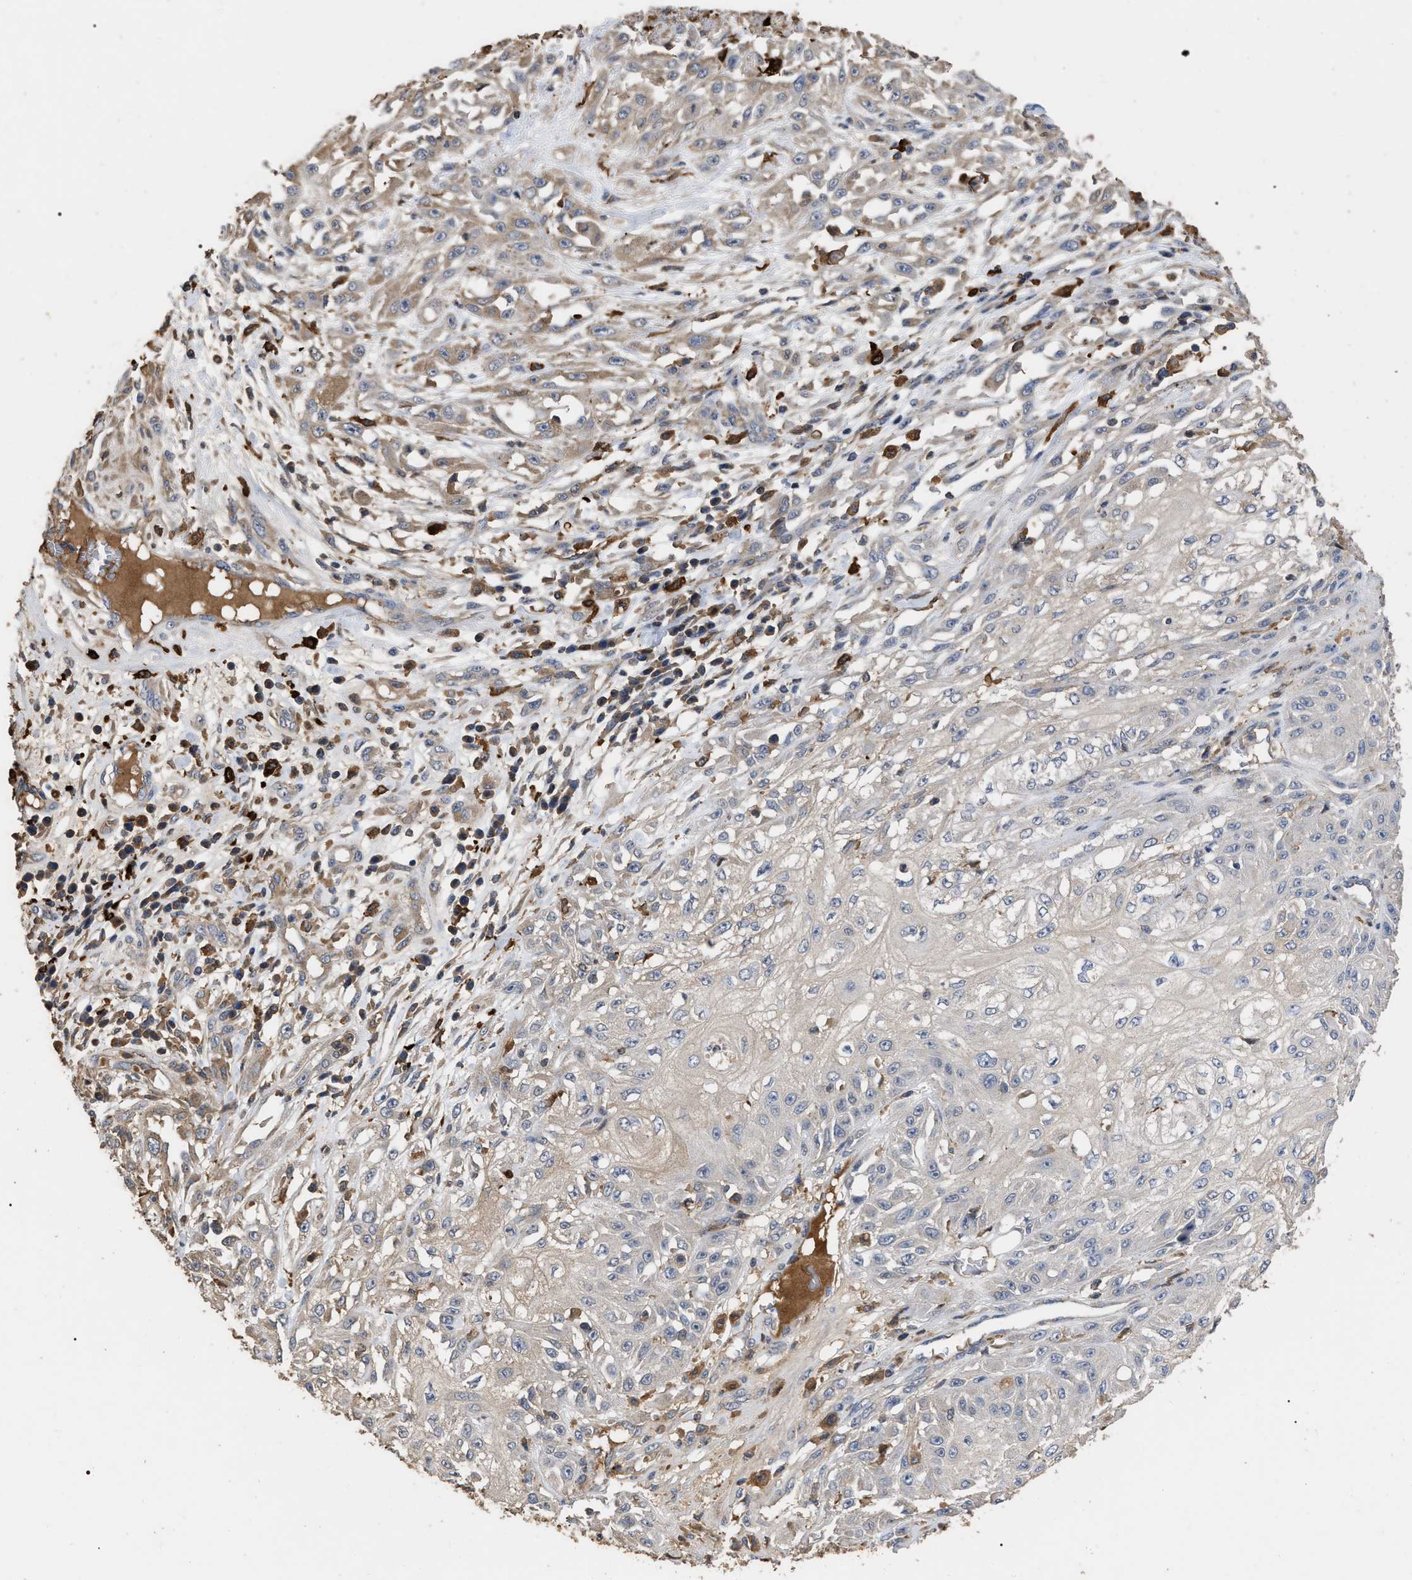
{"staining": {"intensity": "moderate", "quantity": "<25%", "location": "cytoplasmic/membranous"}, "tissue": "skin cancer", "cell_type": "Tumor cells", "image_type": "cancer", "snomed": [{"axis": "morphology", "description": "Squamous cell carcinoma, NOS"}, {"axis": "morphology", "description": "Squamous cell carcinoma, metastatic, NOS"}, {"axis": "topography", "description": "Skin"}, {"axis": "topography", "description": "Lymph node"}], "caption": "DAB immunohistochemical staining of human skin cancer exhibits moderate cytoplasmic/membranous protein staining in about <25% of tumor cells. (DAB IHC, brown staining for protein, blue staining for nuclei).", "gene": "GPR179", "patient": {"sex": "male", "age": 75}}